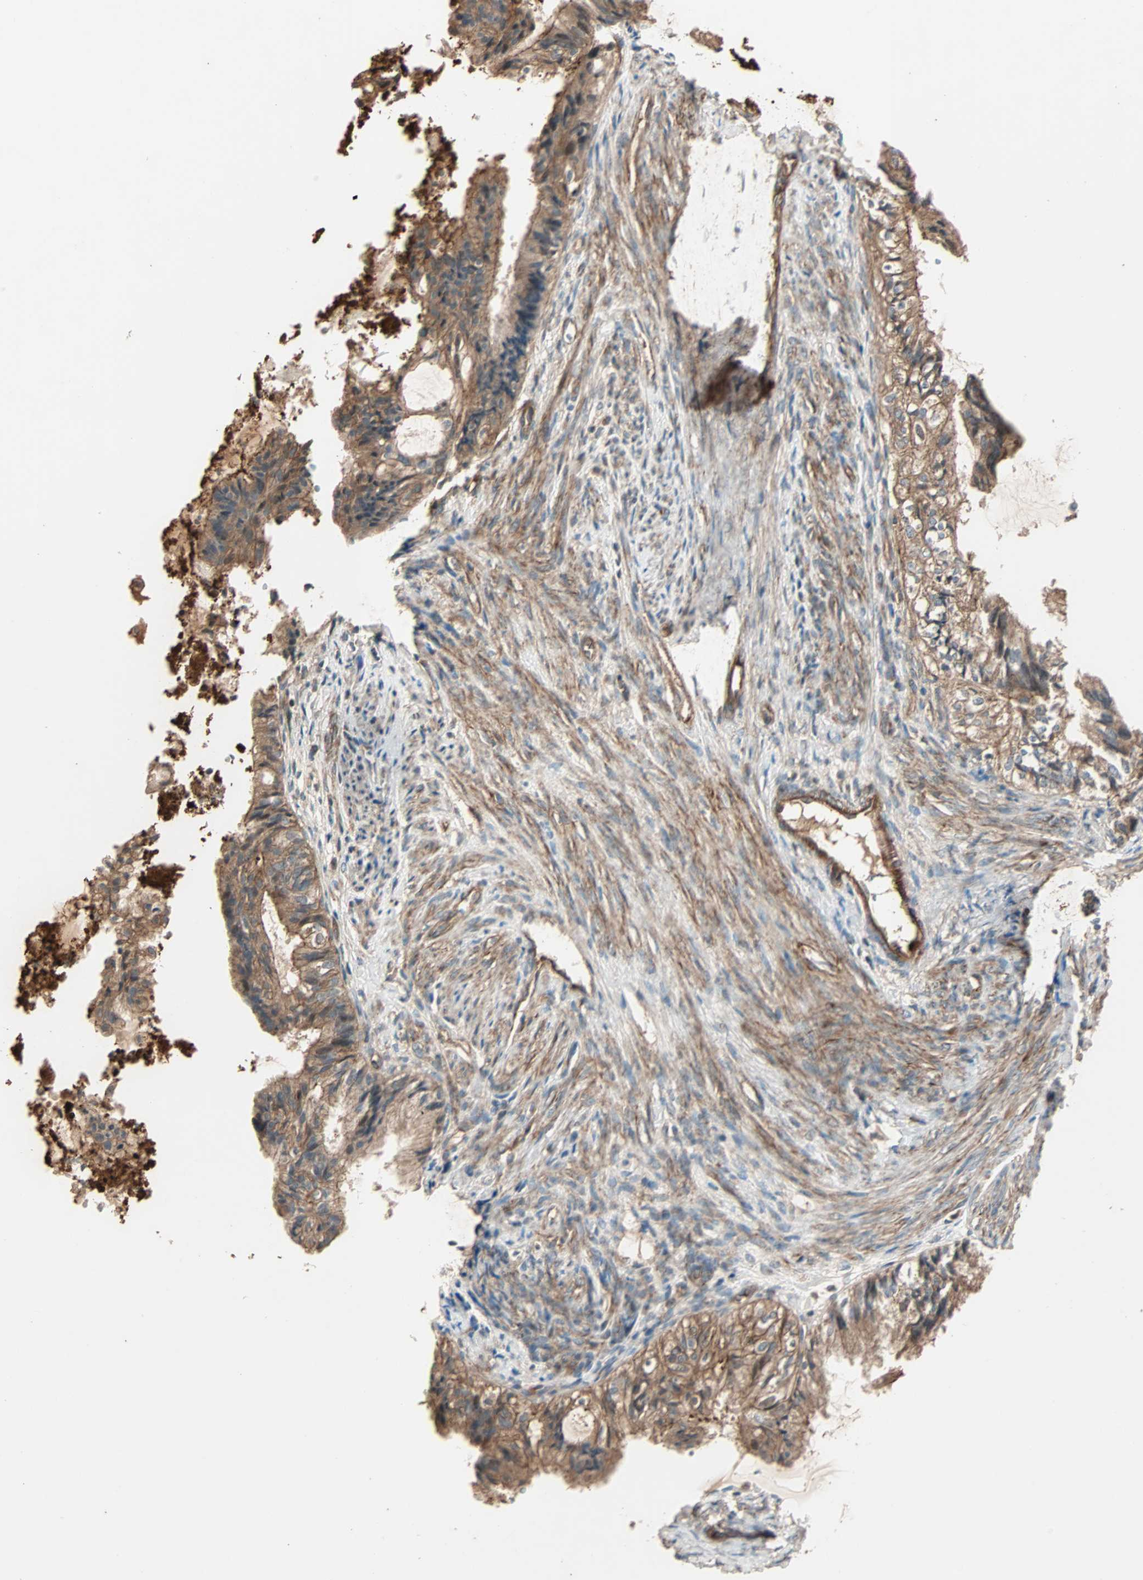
{"staining": {"intensity": "moderate", "quantity": ">75%", "location": "cytoplasmic/membranous"}, "tissue": "cervical cancer", "cell_type": "Tumor cells", "image_type": "cancer", "snomed": [{"axis": "morphology", "description": "Normal tissue, NOS"}, {"axis": "morphology", "description": "Adenocarcinoma, NOS"}, {"axis": "topography", "description": "Cervix"}, {"axis": "topography", "description": "Endometrium"}], "caption": "The micrograph exhibits a brown stain indicating the presence of a protein in the cytoplasmic/membranous of tumor cells in cervical cancer.", "gene": "GCK", "patient": {"sex": "female", "age": 86}}